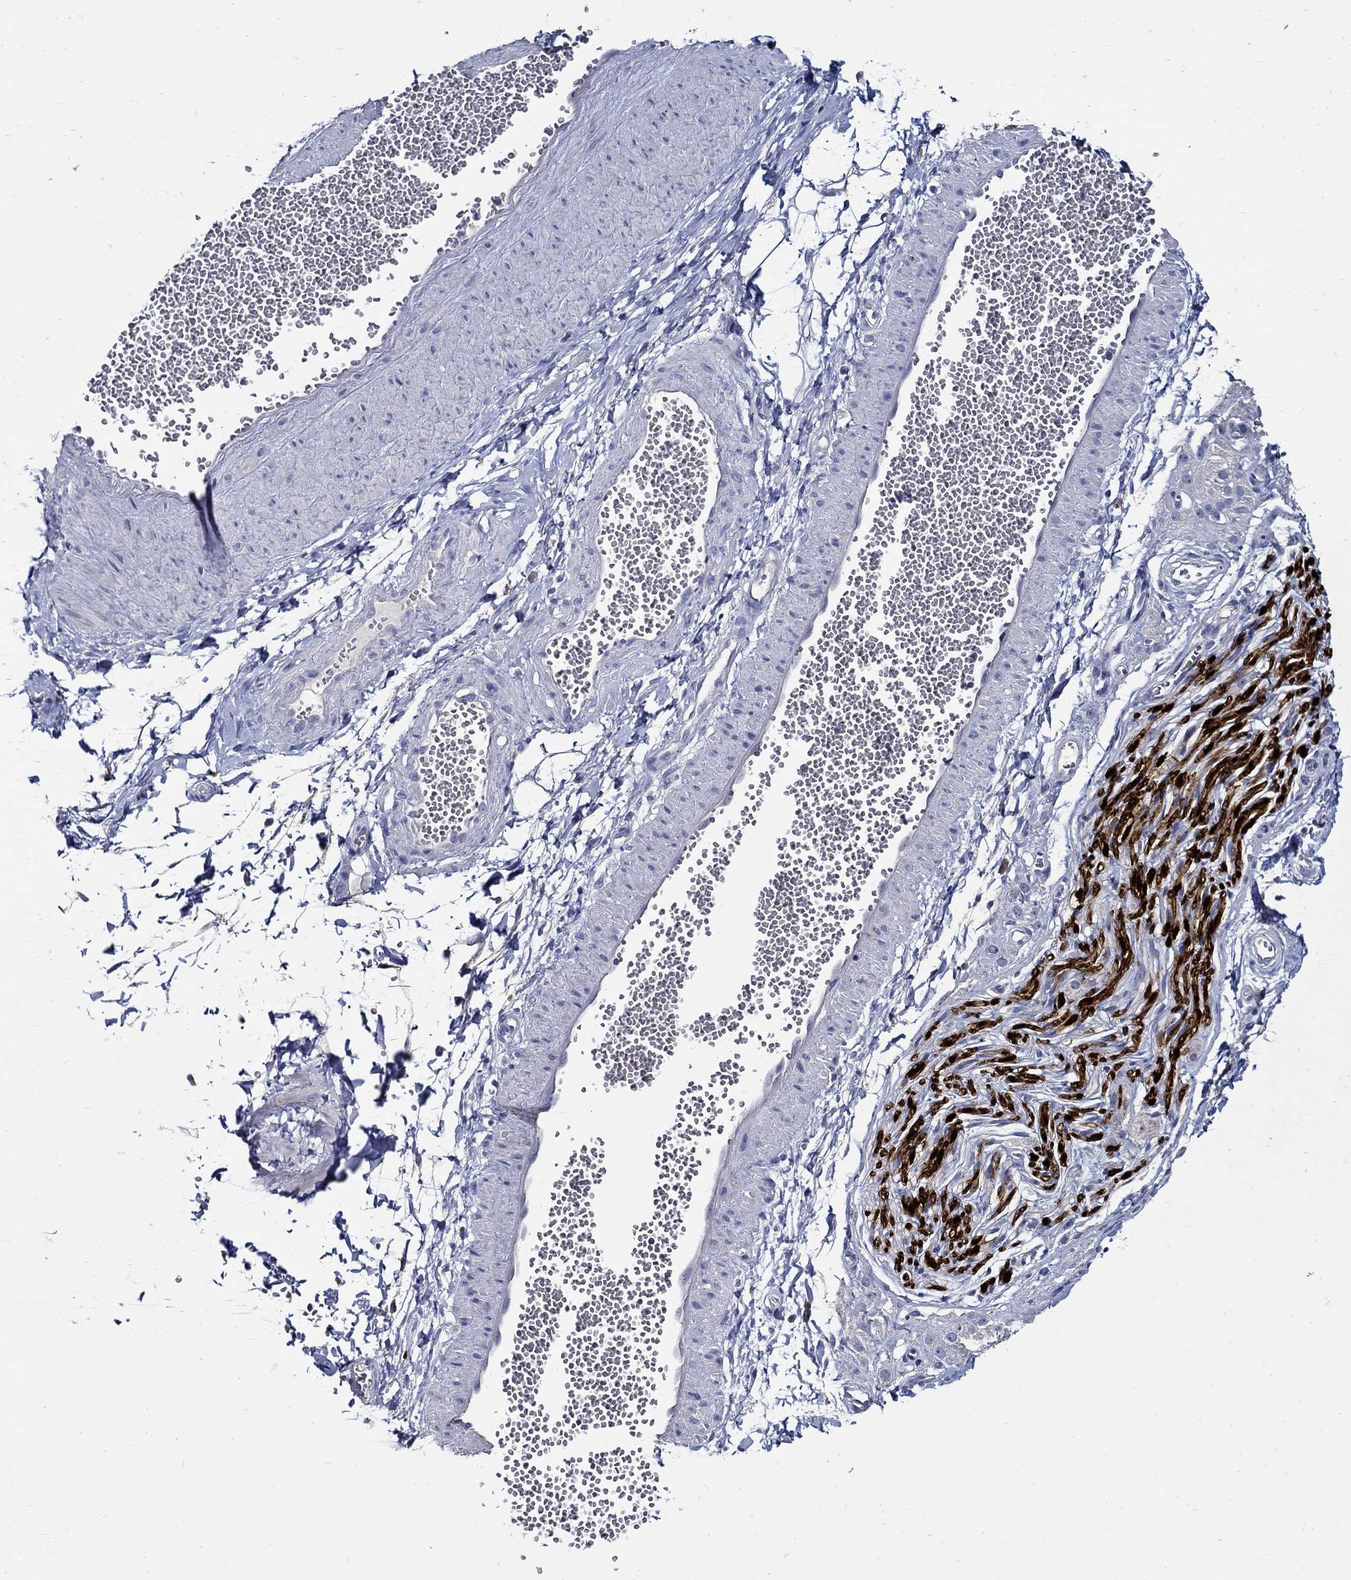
{"staining": {"intensity": "negative", "quantity": "none", "location": "none"}, "tissue": "adipose tissue", "cell_type": "Adipocytes", "image_type": "normal", "snomed": [{"axis": "morphology", "description": "Normal tissue, NOS"}, {"axis": "topography", "description": "Smooth muscle"}, {"axis": "topography", "description": "Peripheral nerve tissue"}], "caption": "IHC micrograph of unremarkable adipose tissue: adipose tissue stained with DAB (3,3'-diaminobenzidine) displays no significant protein expression in adipocytes.", "gene": "PRX", "patient": {"sex": "male", "age": 22}}